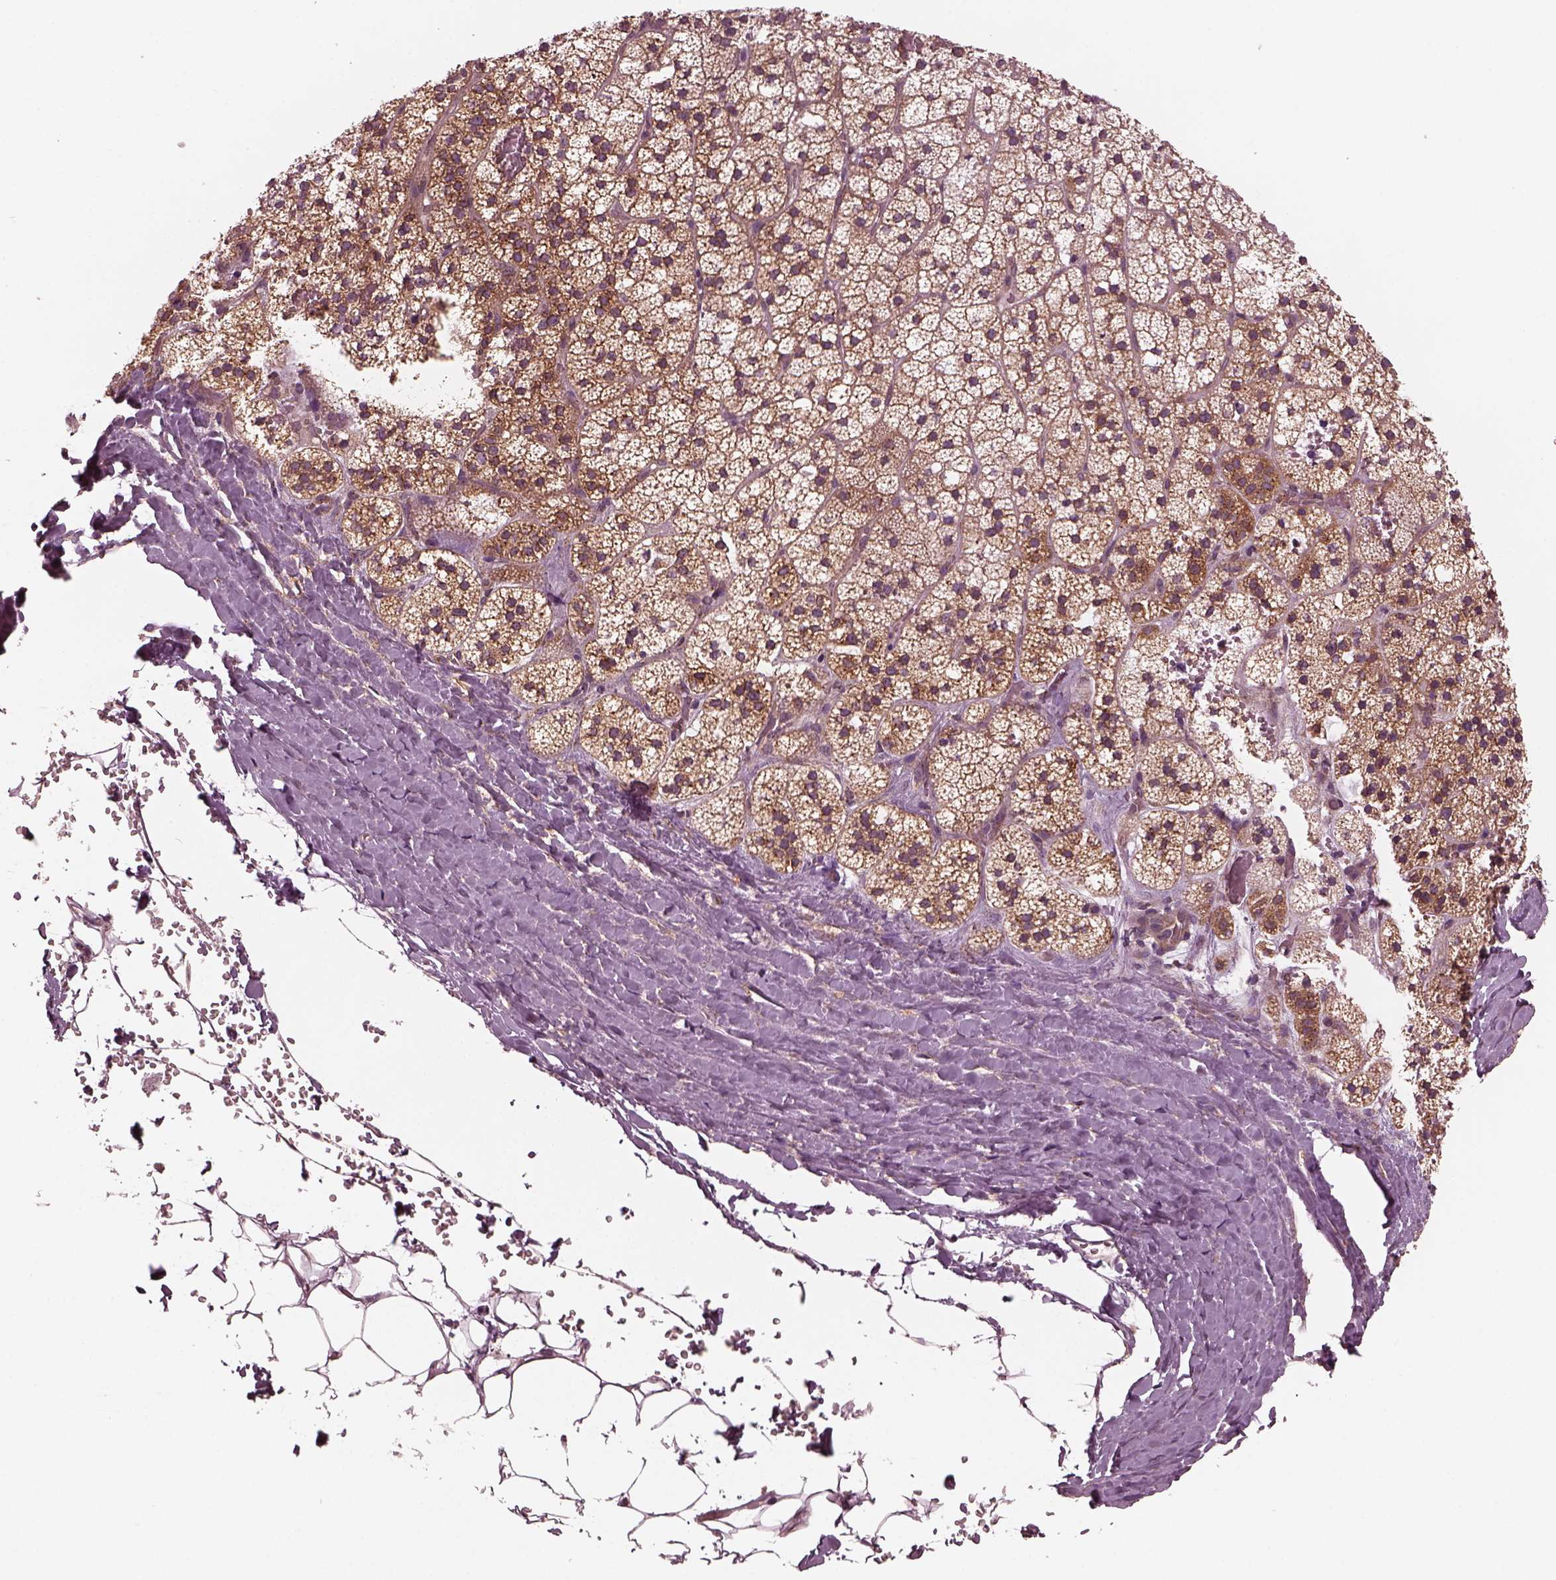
{"staining": {"intensity": "moderate", "quantity": ">75%", "location": "cytoplasmic/membranous"}, "tissue": "adrenal gland", "cell_type": "Glandular cells", "image_type": "normal", "snomed": [{"axis": "morphology", "description": "Normal tissue, NOS"}, {"axis": "topography", "description": "Adrenal gland"}], "caption": "The photomicrograph demonstrates staining of benign adrenal gland, revealing moderate cytoplasmic/membranous protein staining (brown color) within glandular cells. (brown staining indicates protein expression, while blue staining denotes nuclei).", "gene": "TUBG1", "patient": {"sex": "male", "age": 53}}